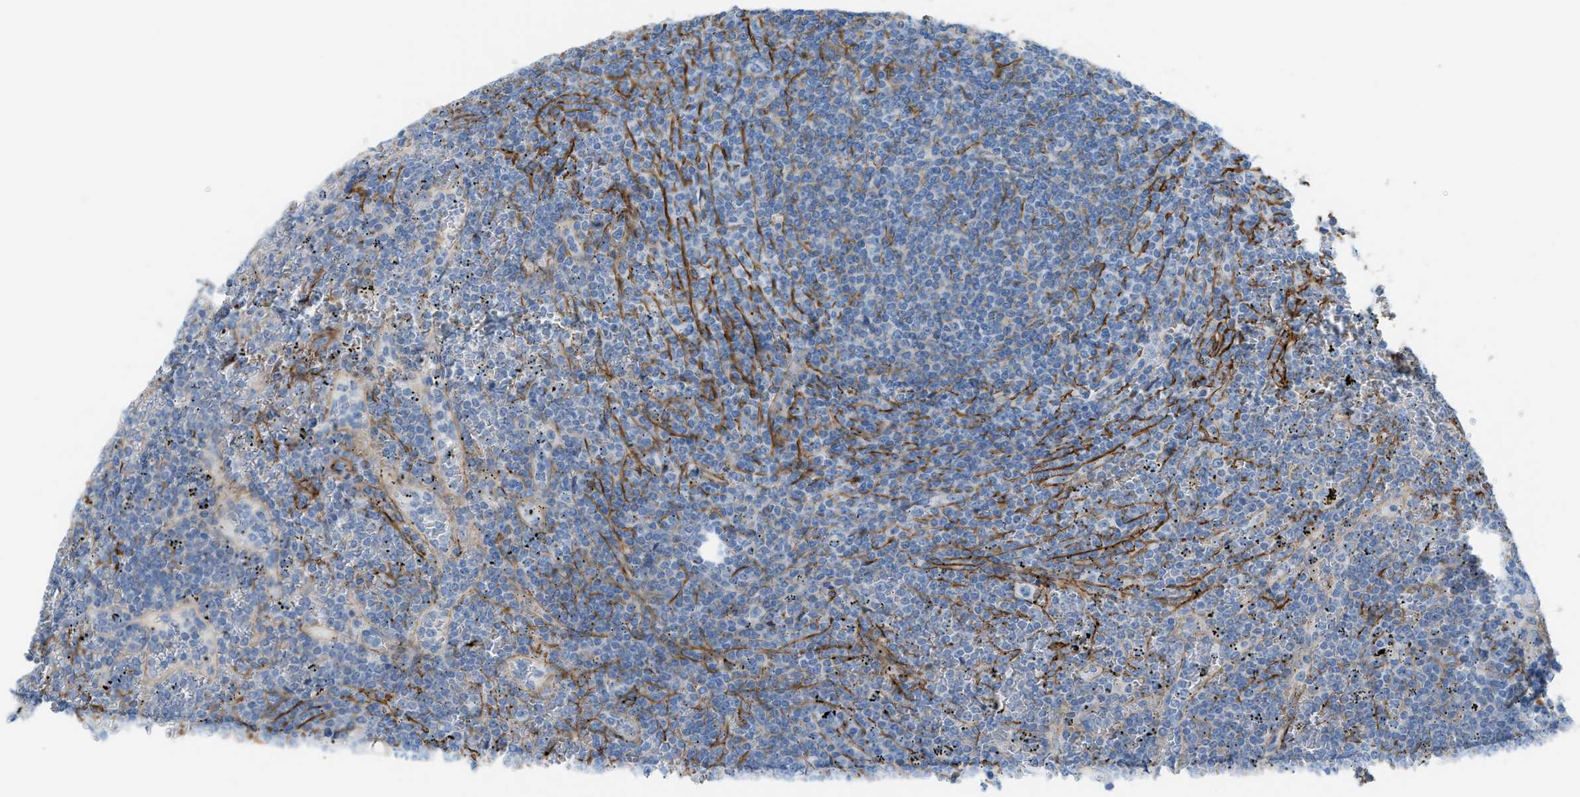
{"staining": {"intensity": "negative", "quantity": "none", "location": "none"}, "tissue": "lymphoma", "cell_type": "Tumor cells", "image_type": "cancer", "snomed": [{"axis": "morphology", "description": "Malignant lymphoma, non-Hodgkin's type, Low grade"}, {"axis": "topography", "description": "Spleen"}], "caption": "The immunohistochemistry histopathology image has no significant expression in tumor cells of low-grade malignant lymphoma, non-Hodgkin's type tissue. (Brightfield microscopy of DAB IHC at high magnification).", "gene": "MYH11", "patient": {"sex": "female", "age": 19}}